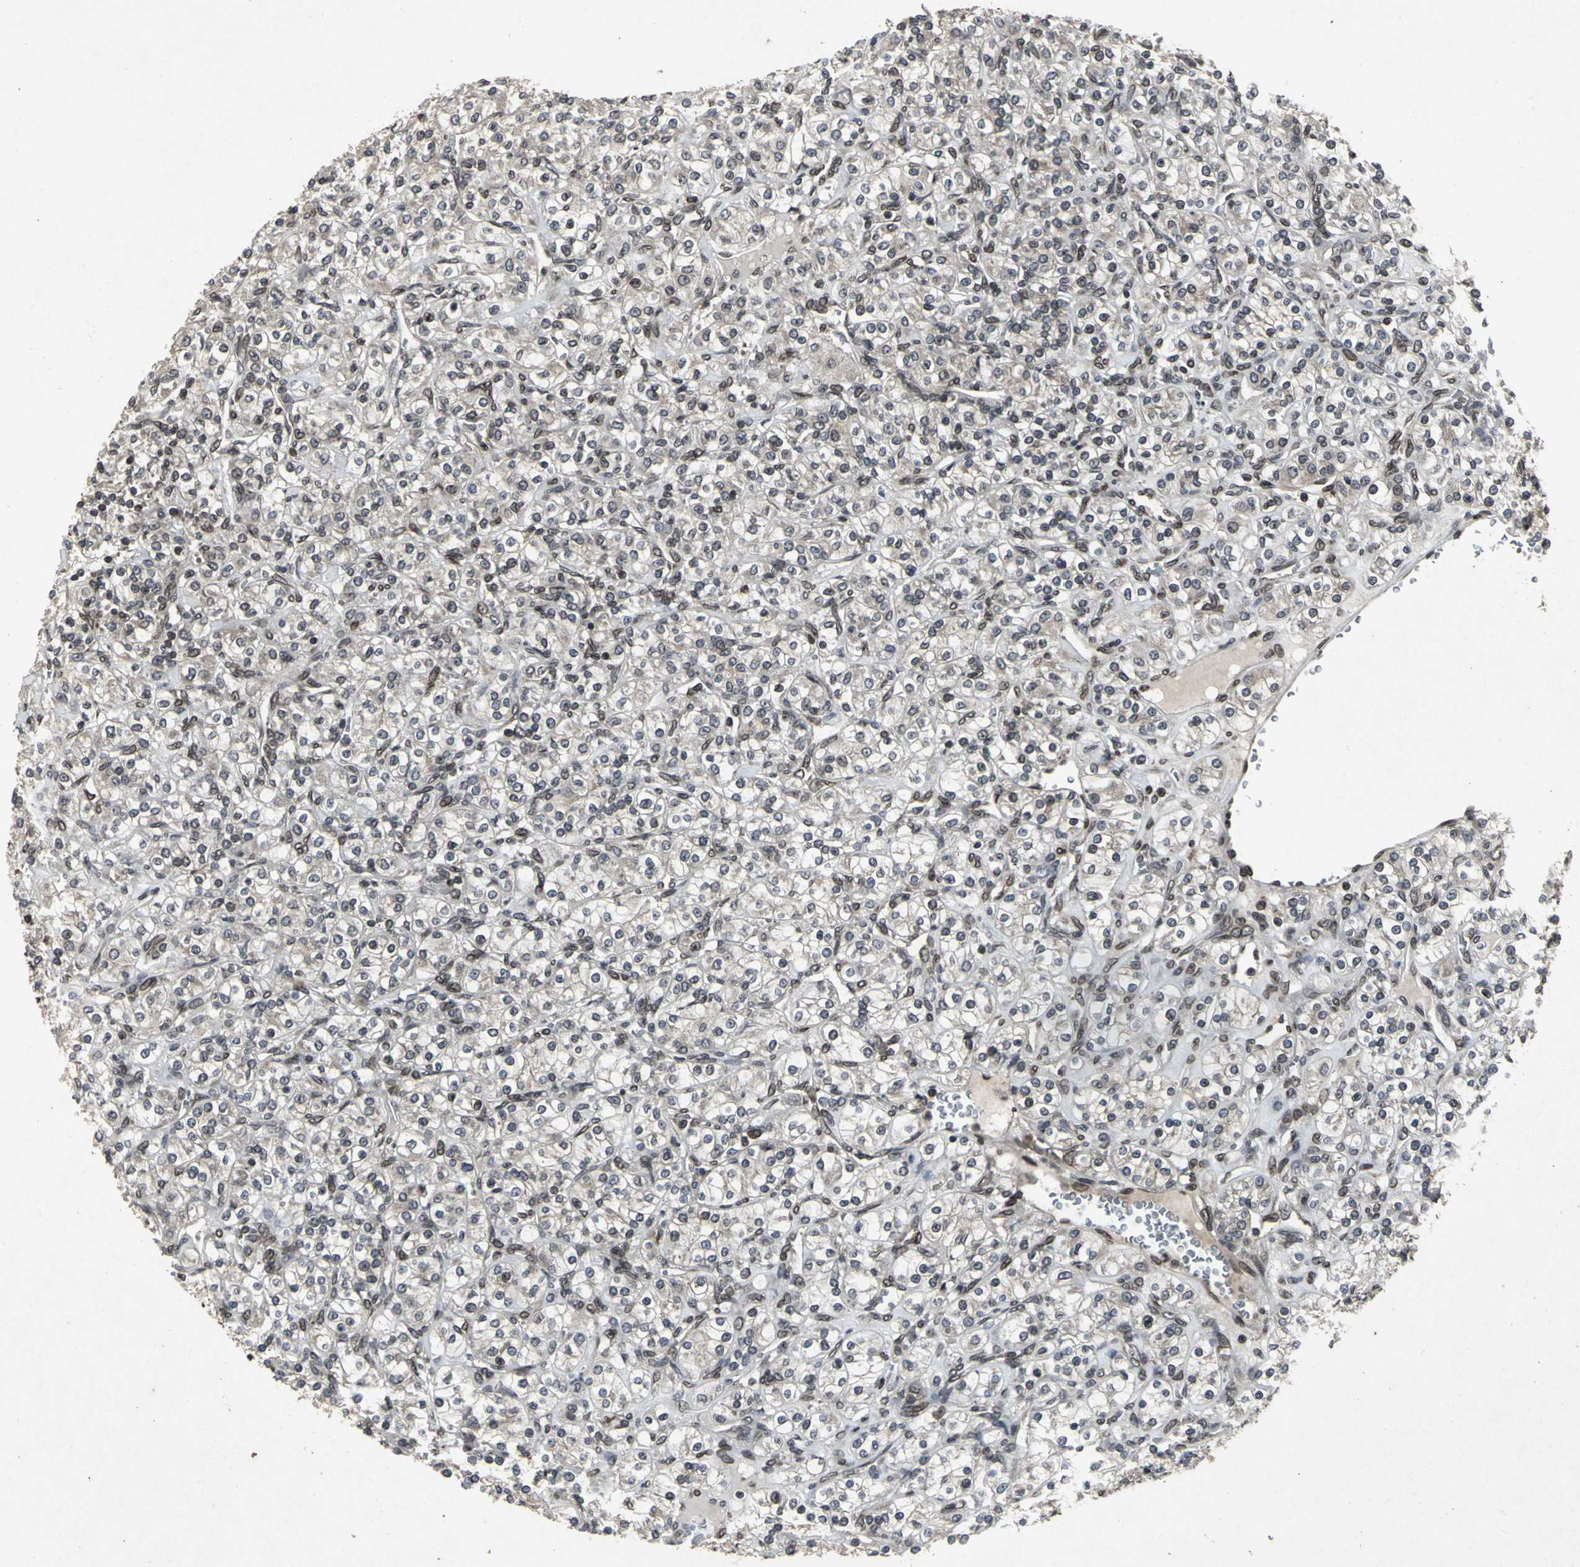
{"staining": {"intensity": "moderate", "quantity": "<25%", "location": "nuclear"}, "tissue": "renal cancer", "cell_type": "Tumor cells", "image_type": "cancer", "snomed": [{"axis": "morphology", "description": "Adenocarcinoma, NOS"}, {"axis": "topography", "description": "Kidney"}], "caption": "Tumor cells exhibit moderate nuclear positivity in approximately <25% of cells in renal cancer (adenocarcinoma).", "gene": "SH2B3", "patient": {"sex": "male", "age": 77}}